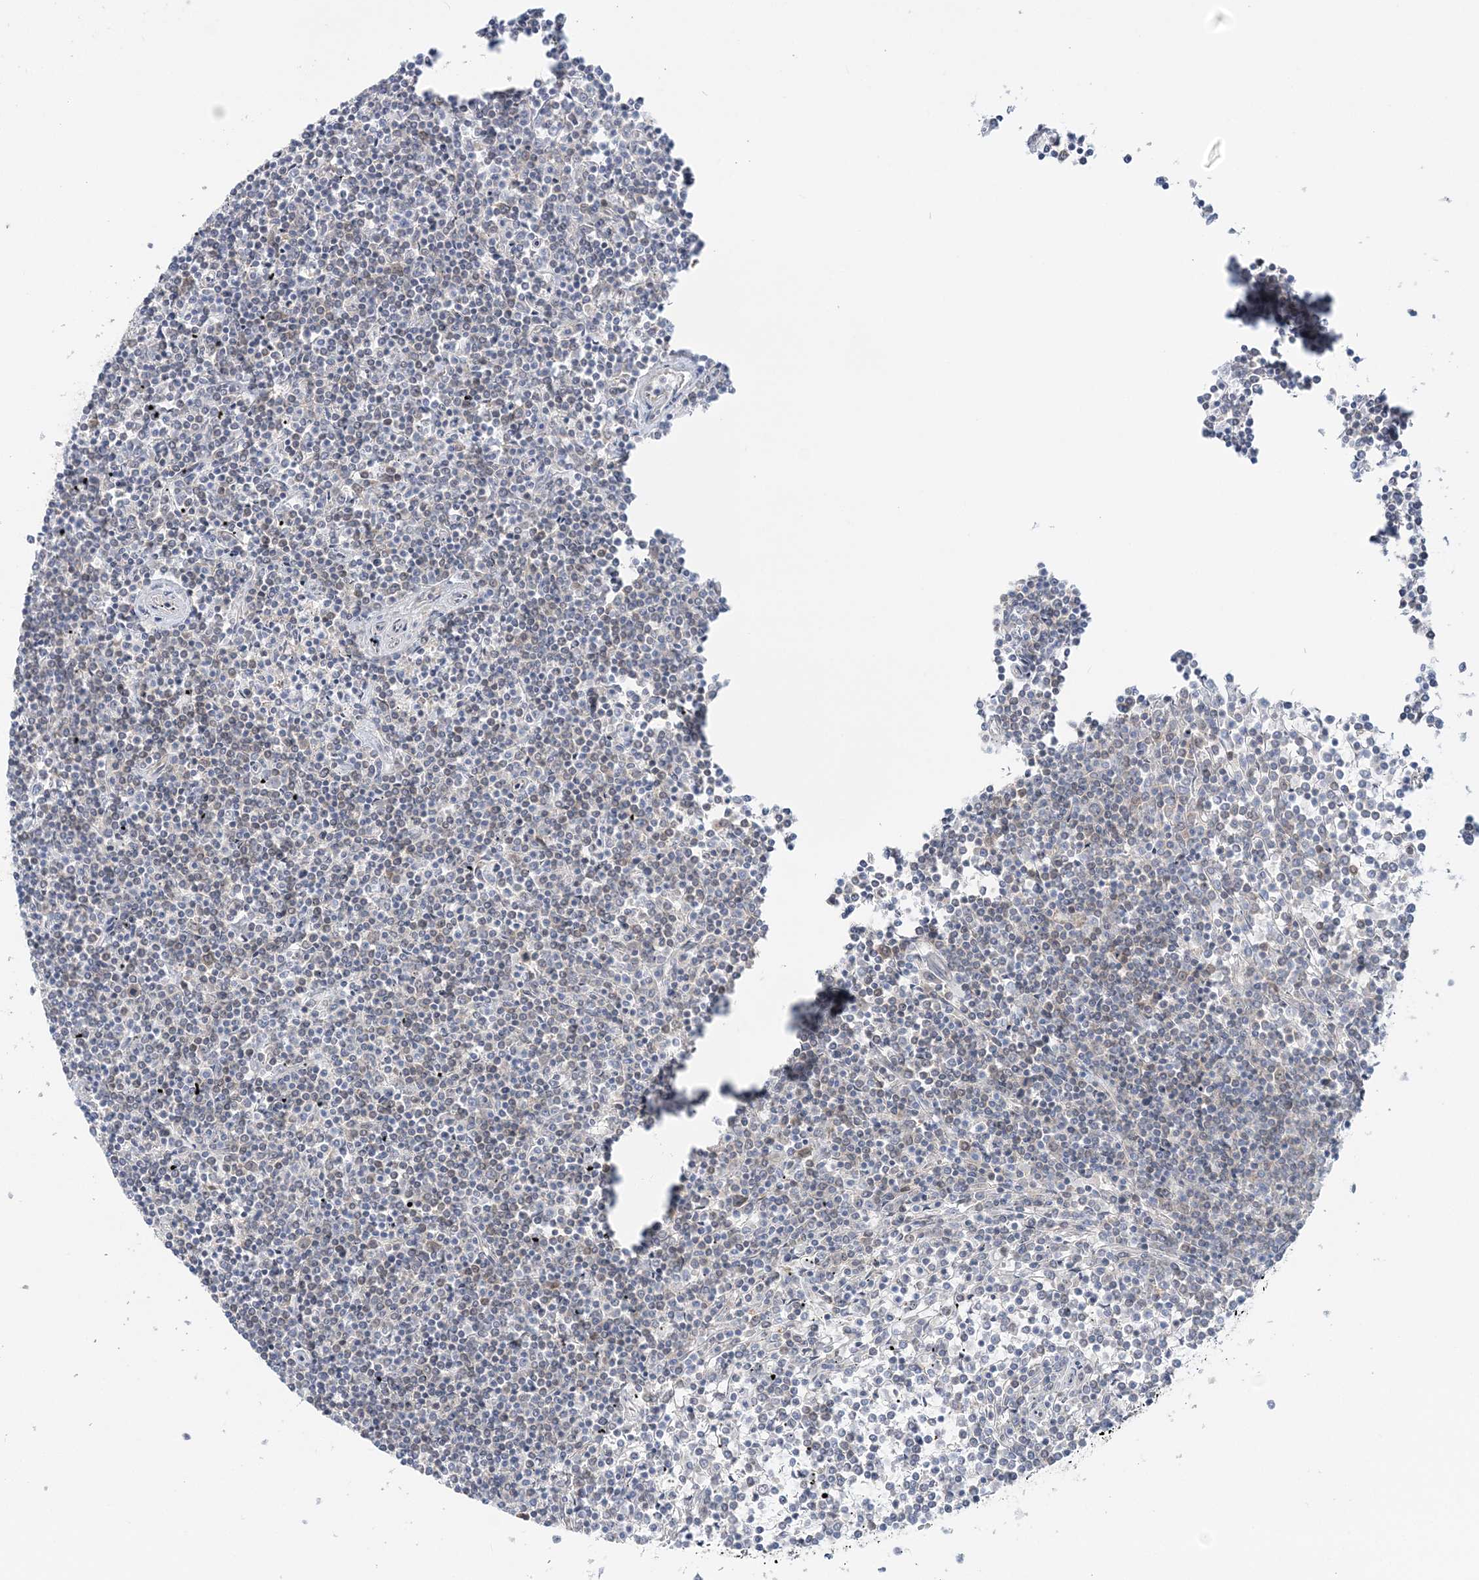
{"staining": {"intensity": "negative", "quantity": "none", "location": "none"}, "tissue": "lymphoma", "cell_type": "Tumor cells", "image_type": "cancer", "snomed": [{"axis": "morphology", "description": "Malignant lymphoma, non-Hodgkin's type, Low grade"}, {"axis": "topography", "description": "Spleen"}], "caption": "The micrograph reveals no significant staining in tumor cells of lymphoma.", "gene": "ZFAND6", "patient": {"sex": "female", "age": 19}}